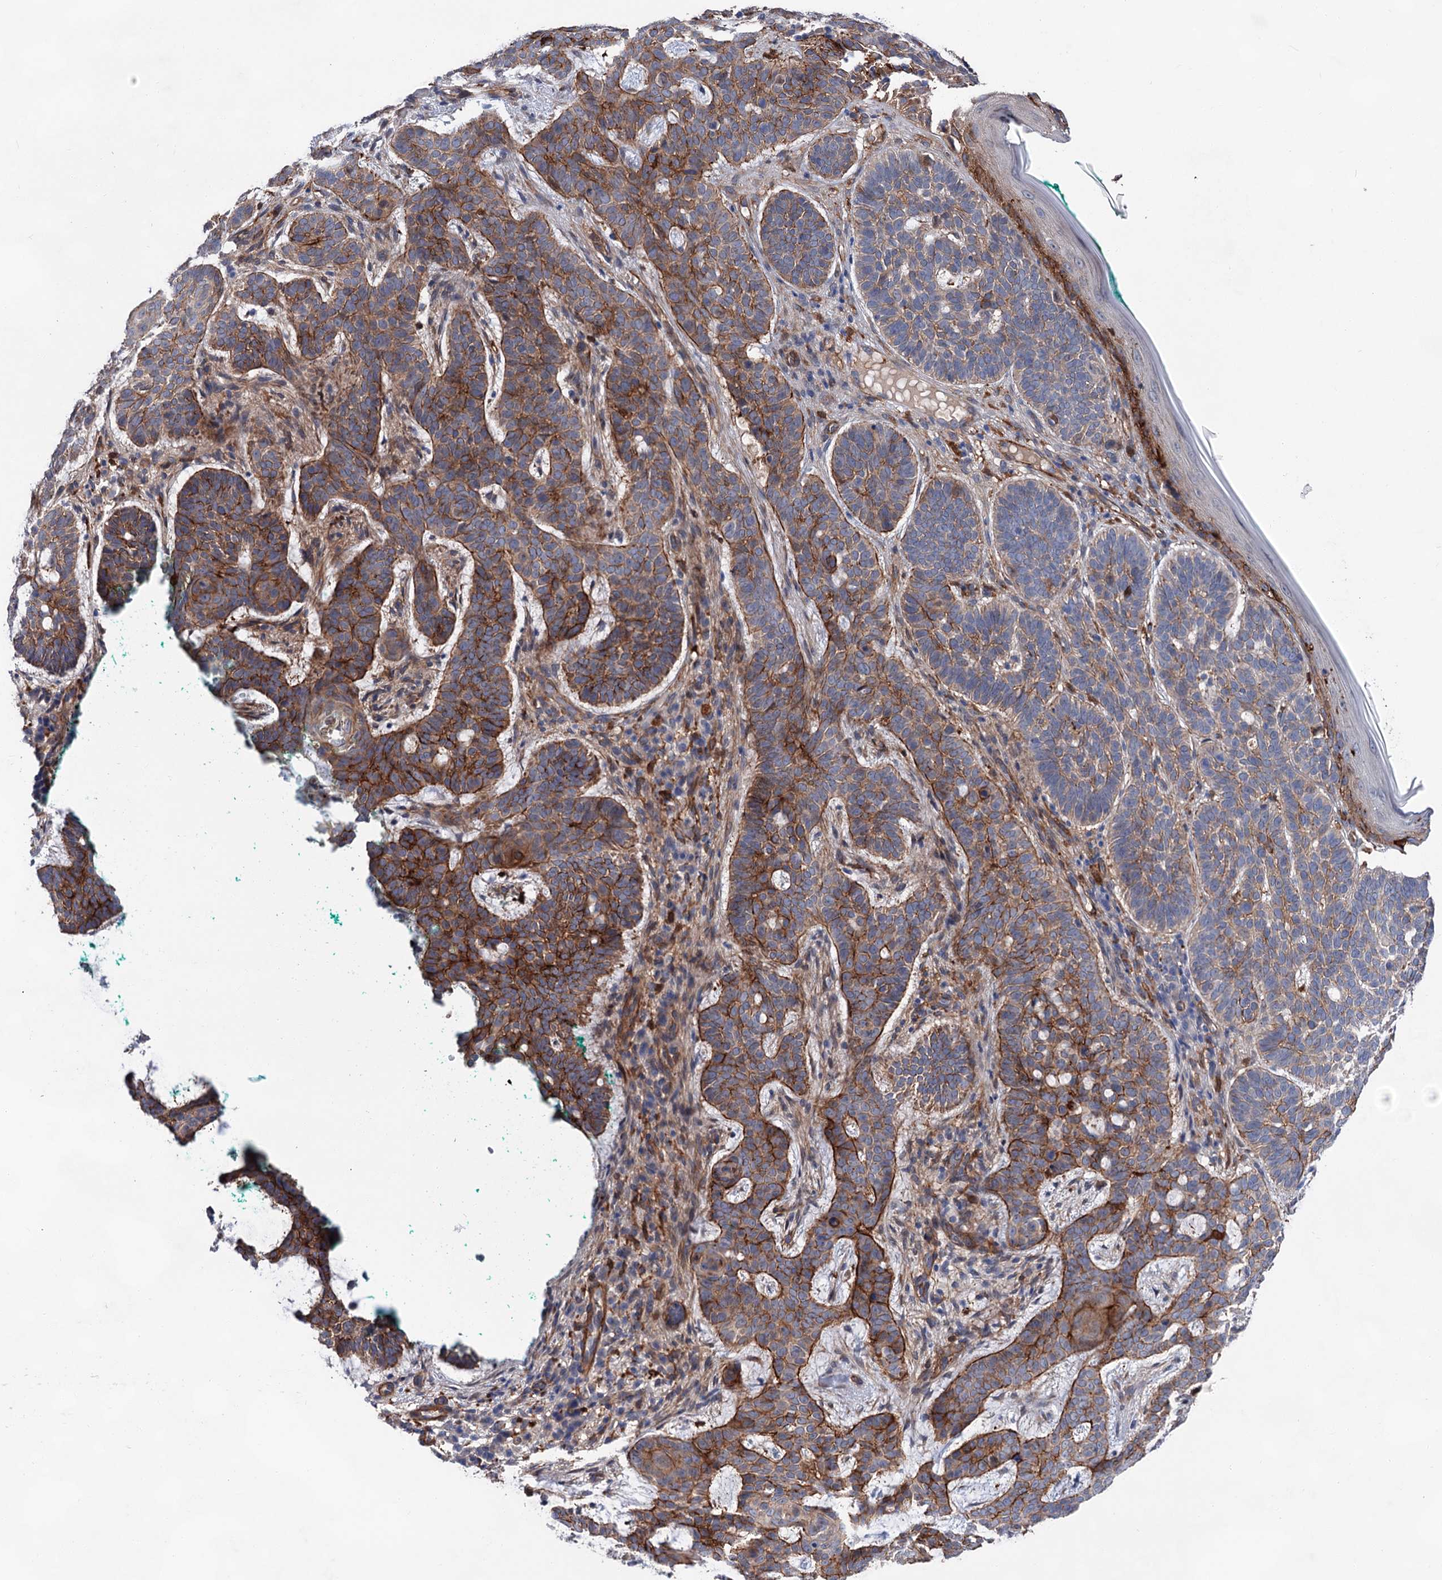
{"staining": {"intensity": "moderate", "quantity": ">75%", "location": "cytoplasmic/membranous"}, "tissue": "skin cancer", "cell_type": "Tumor cells", "image_type": "cancer", "snomed": [{"axis": "morphology", "description": "Basal cell carcinoma"}, {"axis": "topography", "description": "Skin"}], "caption": "Immunohistochemical staining of human skin basal cell carcinoma shows moderate cytoplasmic/membranous protein positivity in about >75% of tumor cells.", "gene": "TMTC3", "patient": {"sex": "male", "age": 85}}